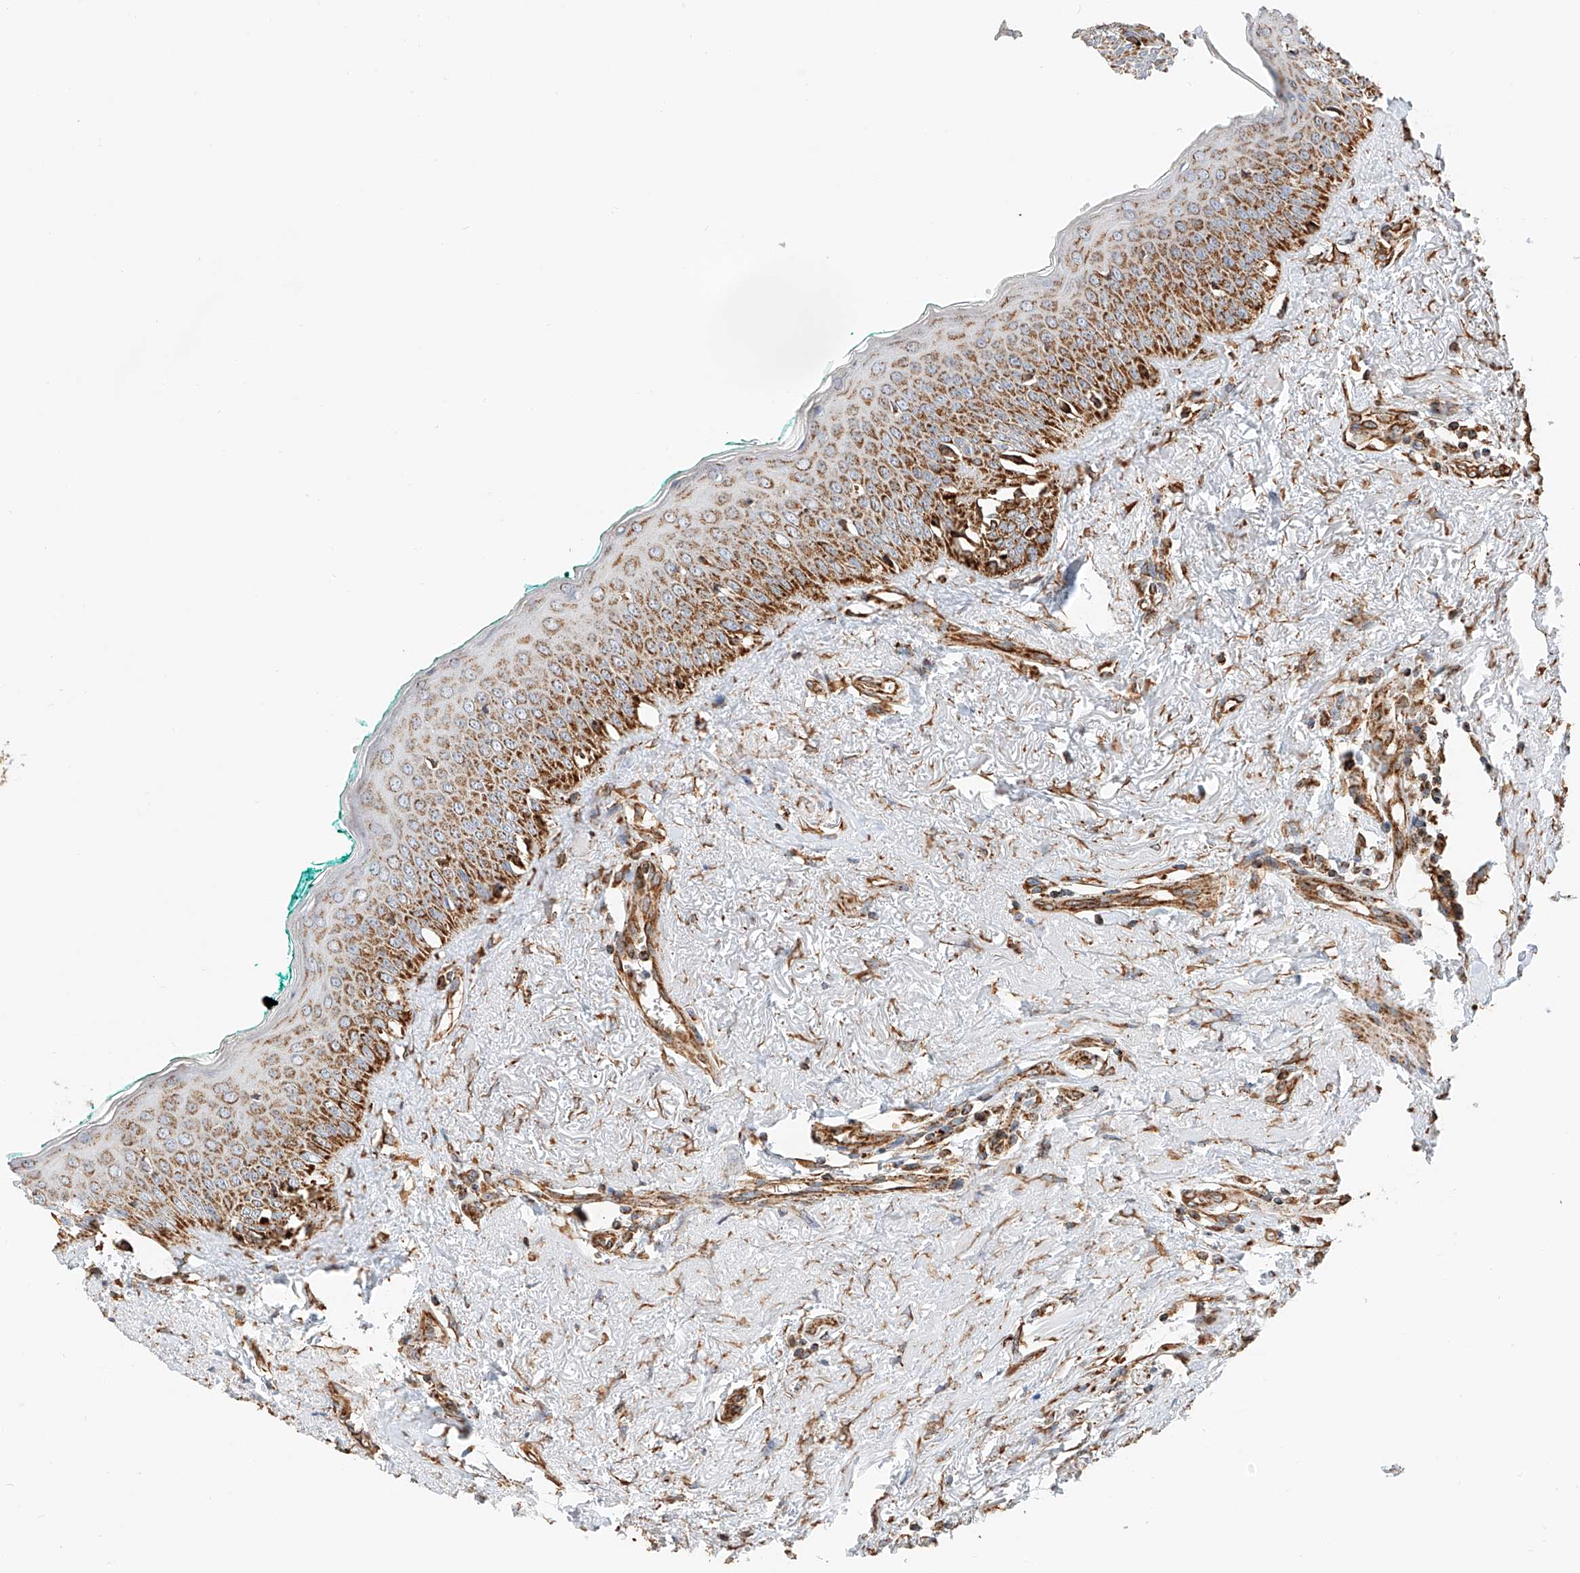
{"staining": {"intensity": "moderate", "quantity": ">75%", "location": "cytoplasmic/membranous"}, "tissue": "oral mucosa", "cell_type": "Squamous epithelial cells", "image_type": "normal", "snomed": [{"axis": "morphology", "description": "Normal tissue, NOS"}, {"axis": "topography", "description": "Oral tissue"}], "caption": "Immunohistochemistry (DAB) staining of benign oral mucosa reveals moderate cytoplasmic/membranous protein positivity in about >75% of squamous epithelial cells.", "gene": "NDUFV3", "patient": {"sex": "female", "age": 70}}